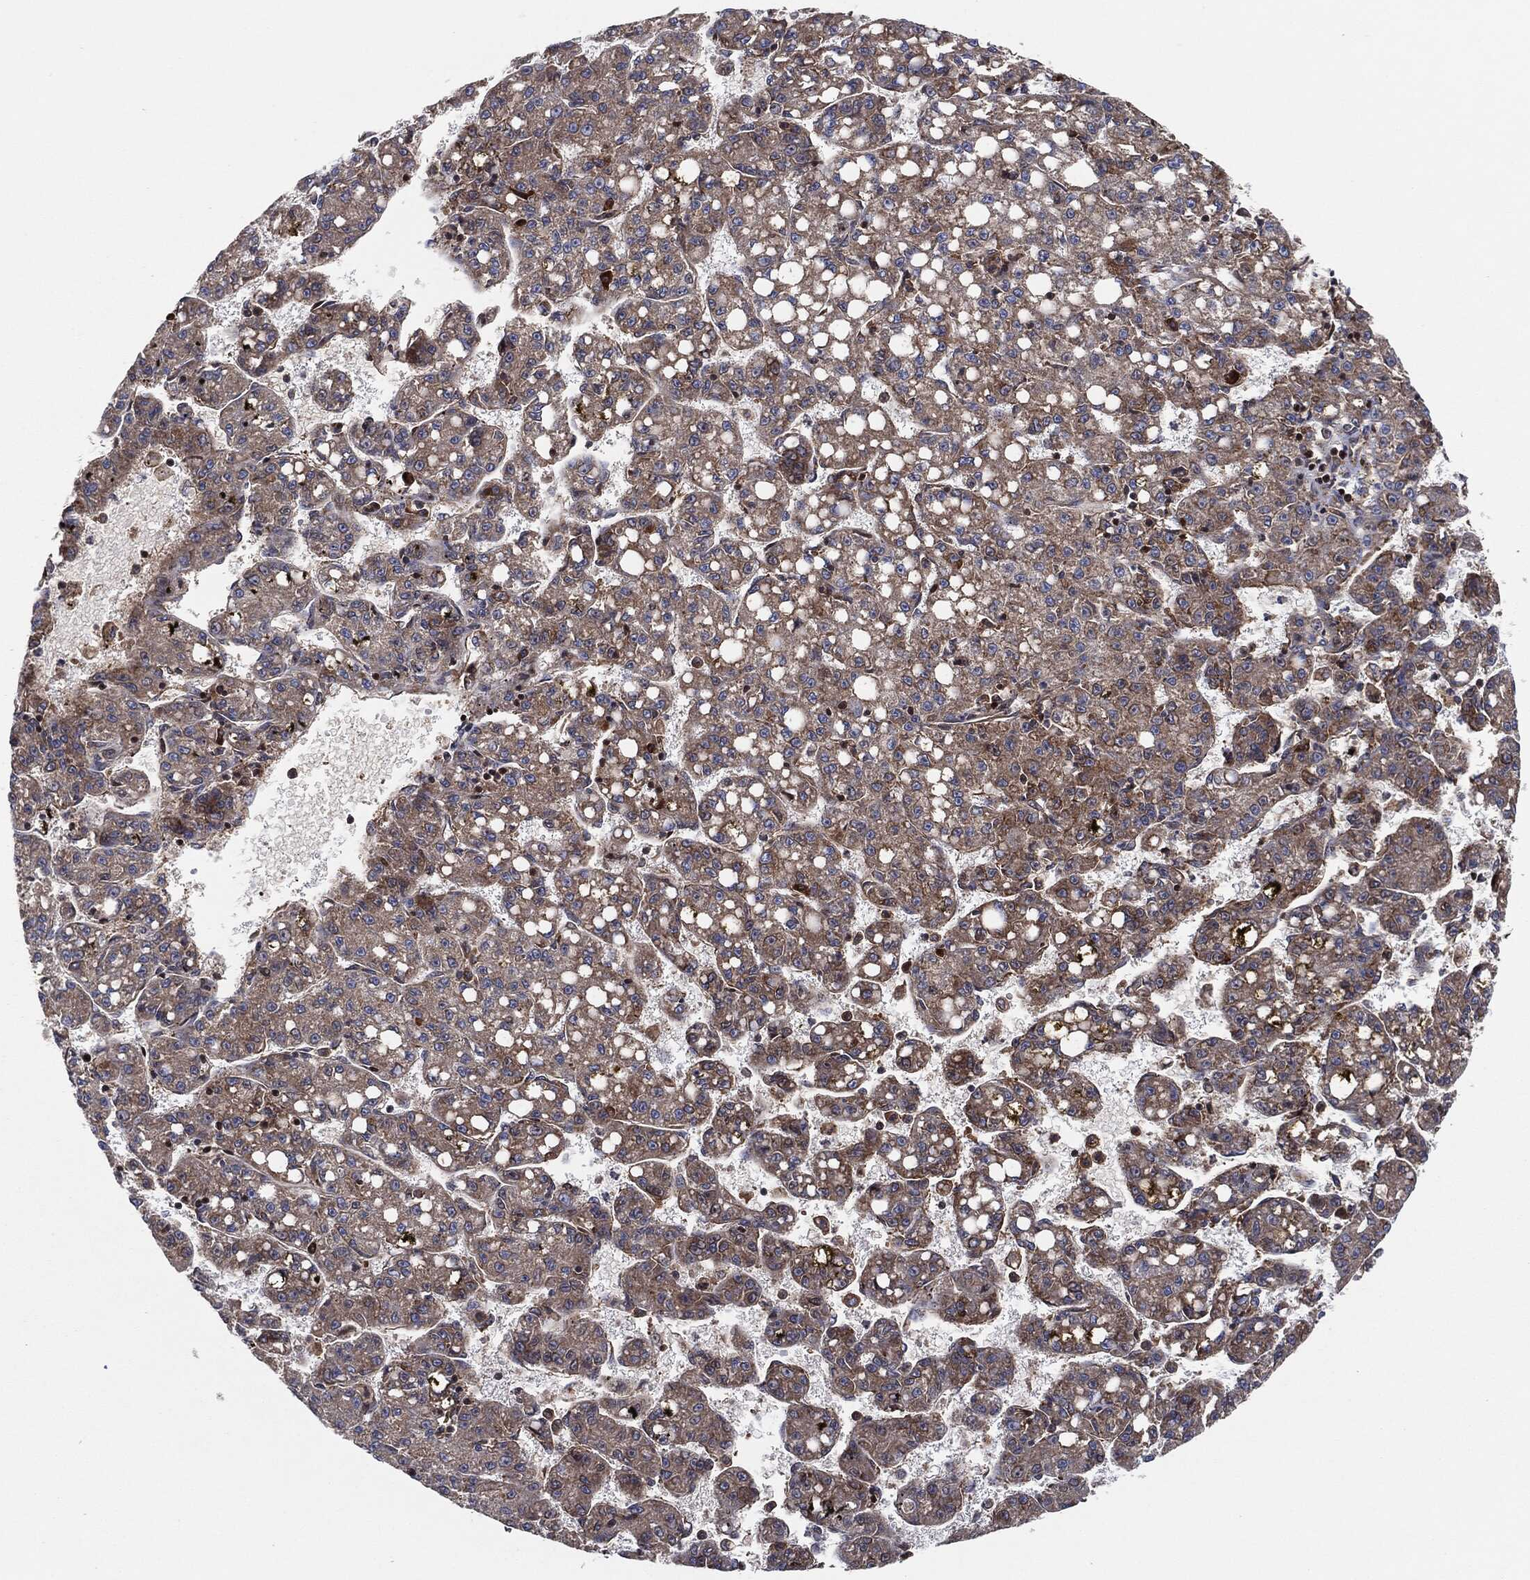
{"staining": {"intensity": "weak", "quantity": ">75%", "location": "cytoplasmic/membranous"}, "tissue": "liver cancer", "cell_type": "Tumor cells", "image_type": "cancer", "snomed": [{"axis": "morphology", "description": "Carcinoma, Hepatocellular, NOS"}, {"axis": "topography", "description": "Liver"}], "caption": "Immunohistochemistry of liver cancer exhibits low levels of weak cytoplasmic/membranous staining in approximately >75% of tumor cells. The protein of interest is stained brown, and the nuclei are stained in blue (DAB IHC with brightfield microscopy, high magnification).", "gene": "EIF2S2", "patient": {"sex": "female", "age": 65}}